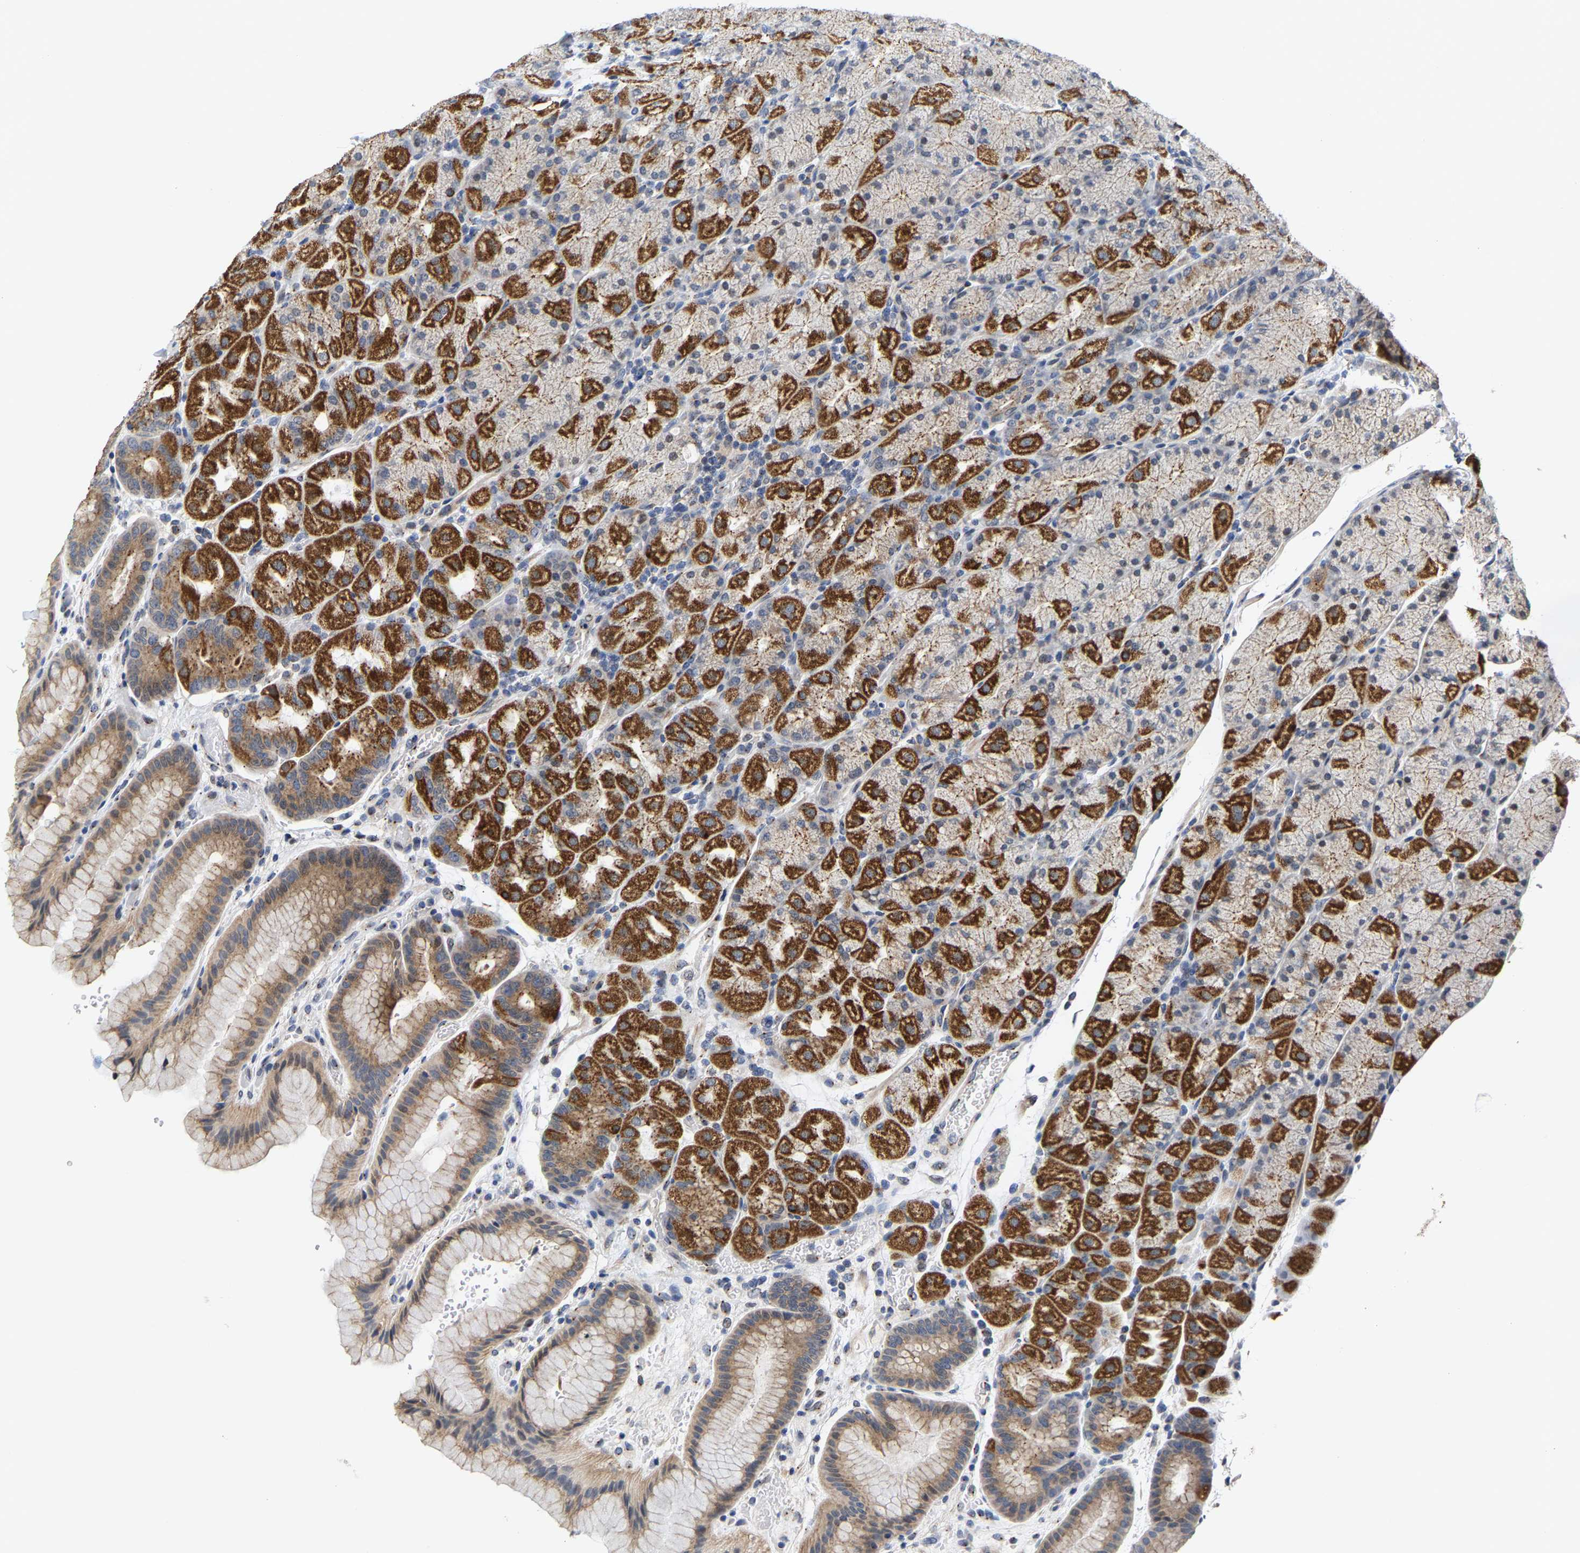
{"staining": {"intensity": "strong", "quantity": ">75%", "location": "cytoplasmic/membranous"}, "tissue": "stomach", "cell_type": "Glandular cells", "image_type": "normal", "snomed": [{"axis": "morphology", "description": "Normal tissue, NOS"}, {"axis": "morphology", "description": "Carcinoid, malignant, NOS"}, {"axis": "topography", "description": "Stomach, upper"}], "caption": "A high-resolution histopathology image shows immunohistochemistry (IHC) staining of benign stomach, which exhibits strong cytoplasmic/membranous staining in approximately >75% of glandular cells. The staining is performed using DAB brown chromogen to label protein expression. The nuclei are counter-stained blue using hematoxylin.", "gene": "PCNT", "patient": {"sex": "male", "age": 39}}